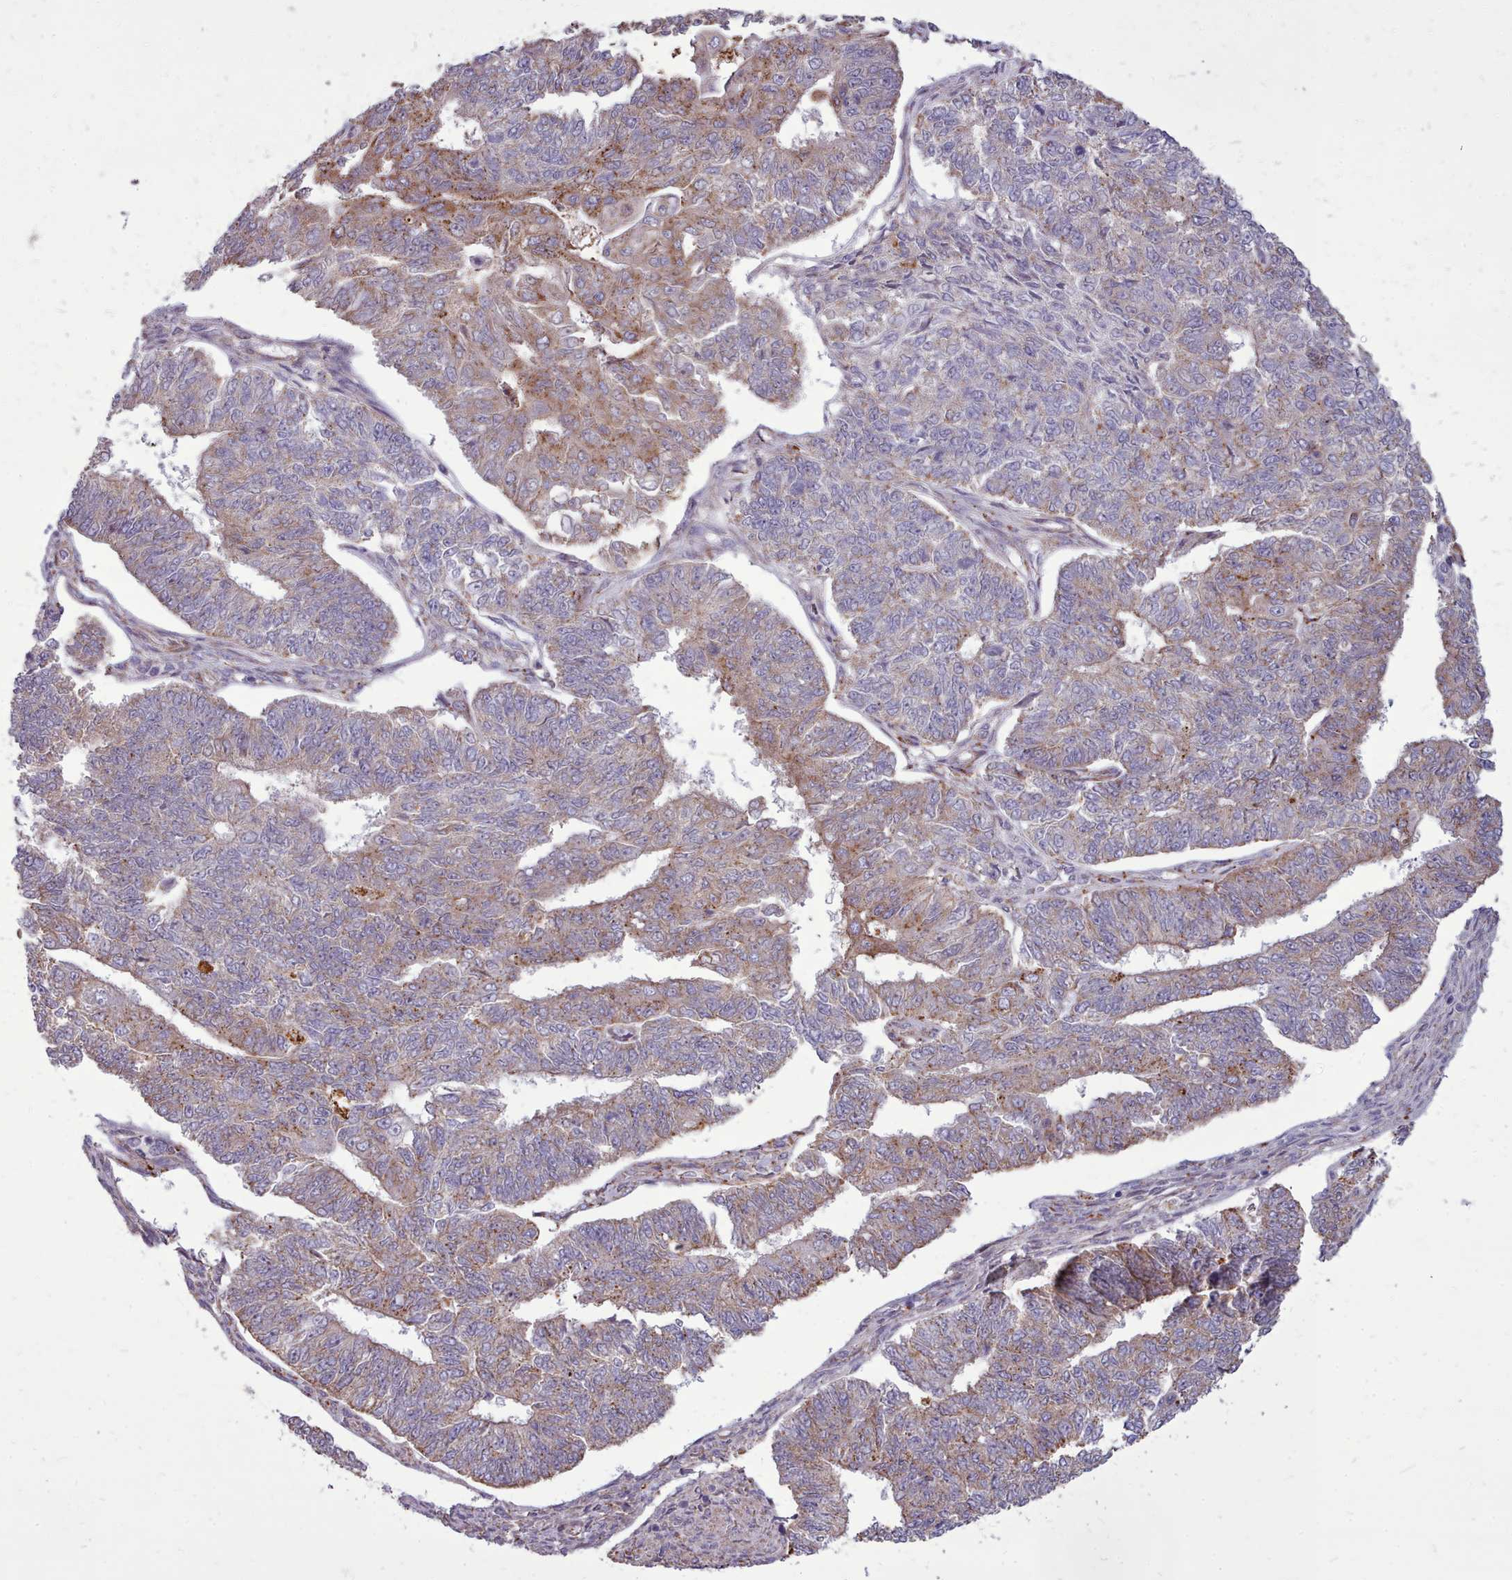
{"staining": {"intensity": "weak", "quantity": "25%-75%", "location": "cytoplasmic/membranous"}, "tissue": "endometrial cancer", "cell_type": "Tumor cells", "image_type": "cancer", "snomed": [{"axis": "morphology", "description": "Adenocarcinoma, NOS"}, {"axis": "topography", "description": "Endometrium"}], "caption": "High-magnification brightfield microscopy of endometrial cancer stained with DAB (3,3'-diaminobenzidine) (brown) and counterstained with hematoxylin (blue). tumor cells exhibit weak cytoplasmic/membranous positivity is appreciated in about25%-75% of cells.", "gene": "PACSIN3", "patient": {"sex": "female", "age": 32}}